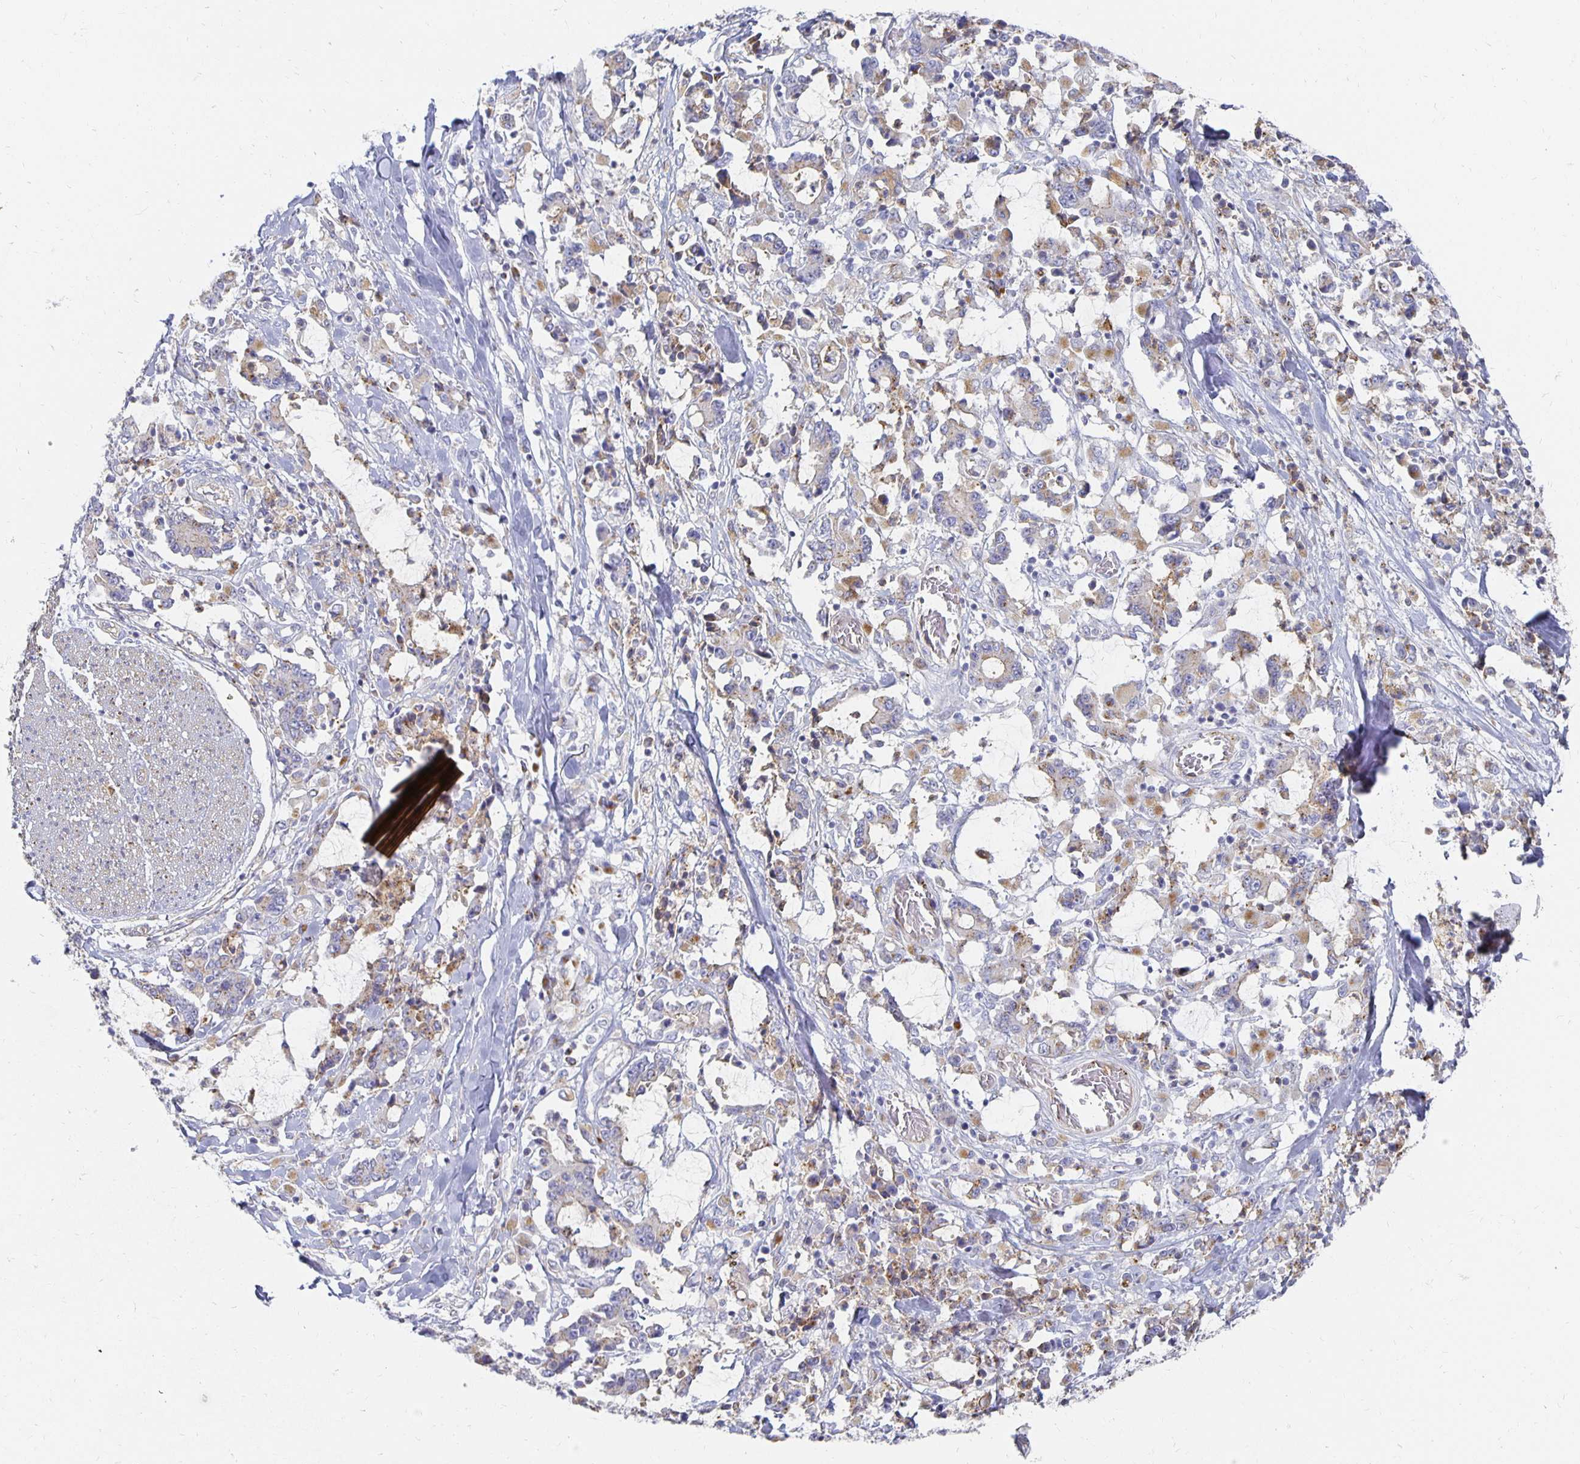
{"staining": {"intensity": "moderate", "quantity": "25%-75%", "location": "cytoplasmic/membranous"}, "tissue": "stomach cancer", "cell_type": "Tumor cells", "image_type": "cancer", "snomed": [{"axis": "morphology", "description": "Adenocarcinoma, NOS"}, {"axis": "topography", "description": "Stomach, upper"}], "caption": "Immunohistochemical staining of human stomach adenocarcinoma reveals medium levels of moderate cytoplasmic/membranous staining in approximately 25%-75% of tumor cells.", "gene": "TAAR1", "patient": {"sex": "male", "age": 68}}